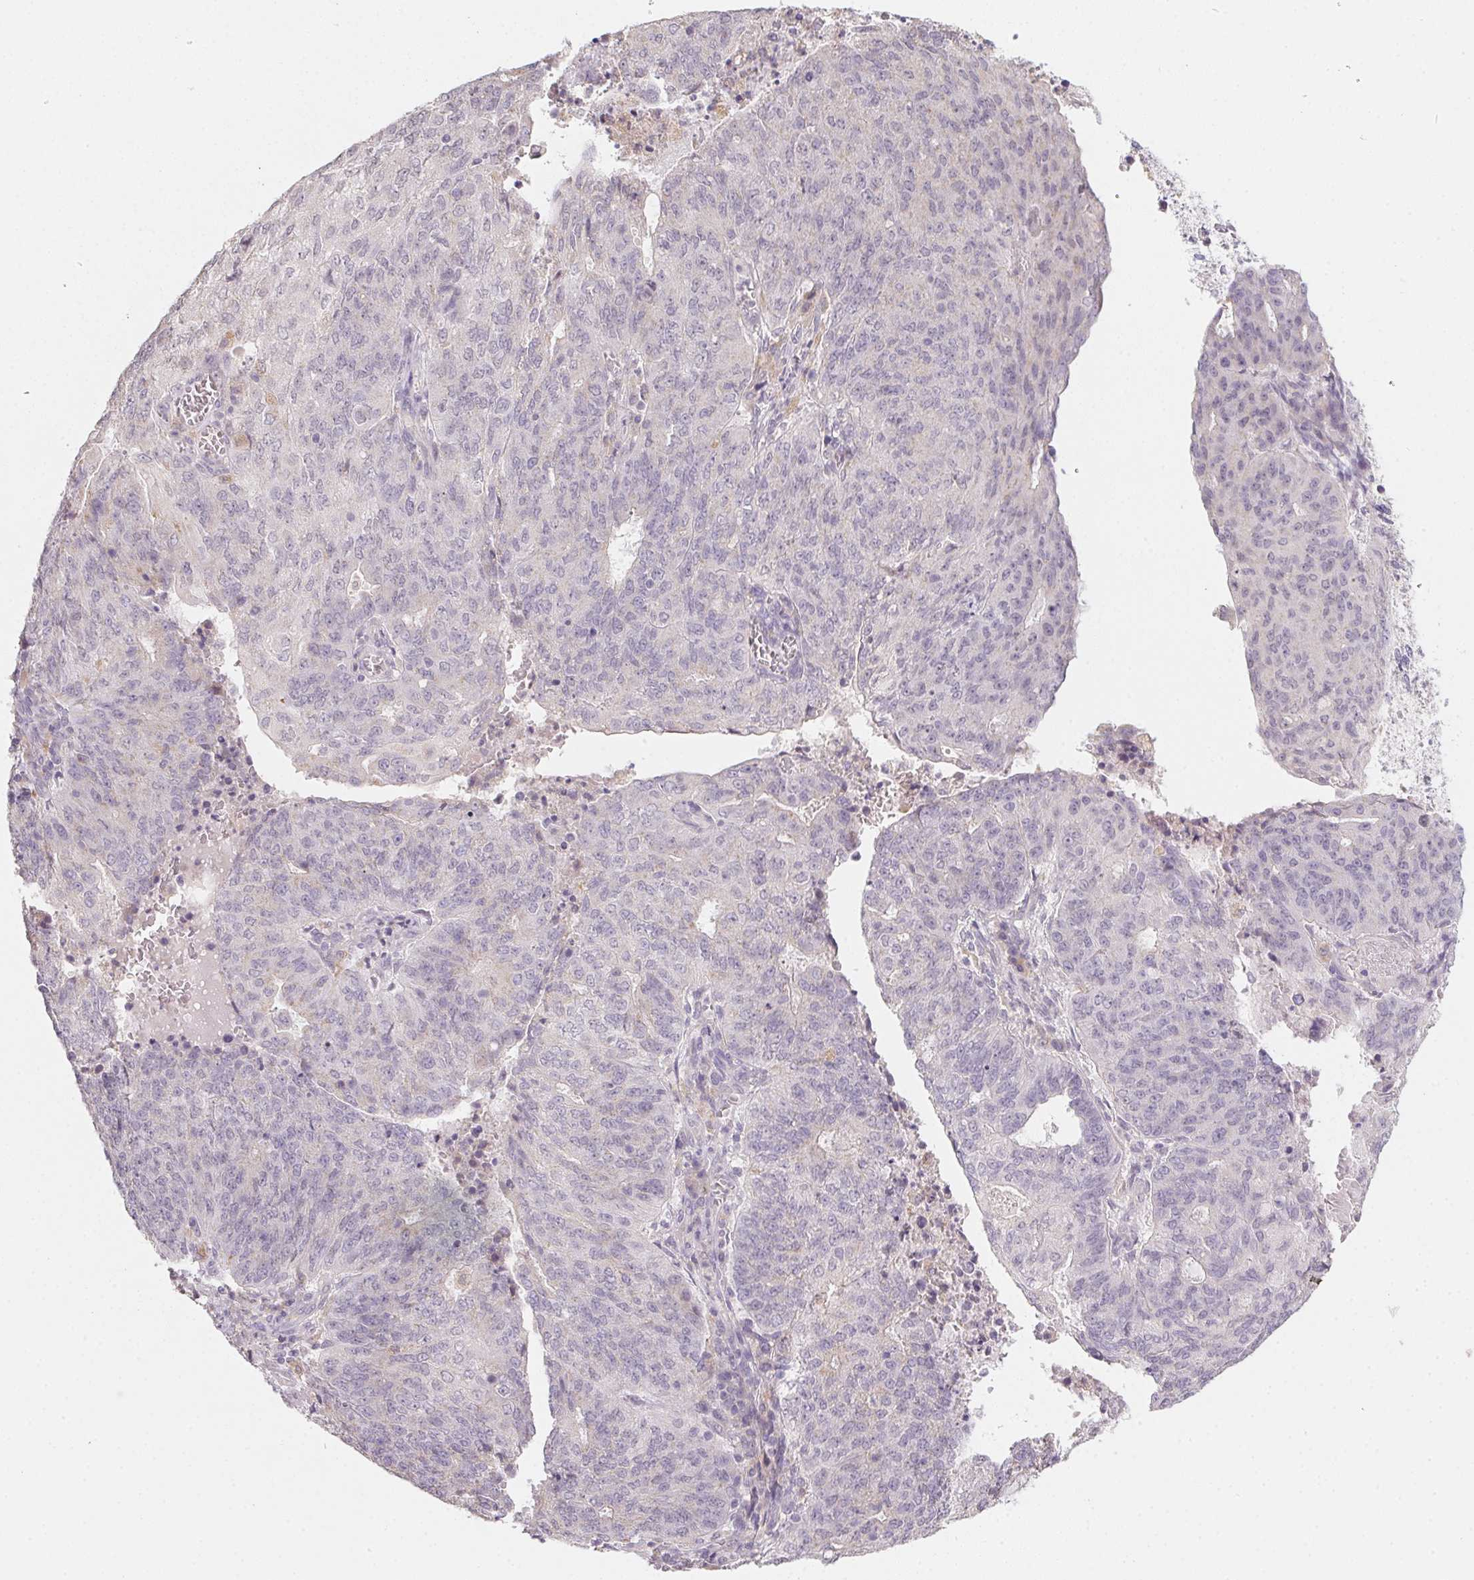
{"staining": {"intensity": "negative", "quantity": "none", "location": "none"}, "tissue": "endometrial cancer", "cell_type": "Tumor cells", "image_type": "cancer", "snomed": [{"axis": "morphology", "description": "Adenocarcinoma, NOS"}, {"axis": "topography", "description": "Endometrium"}], "caption": "Endometrial cancer (adenocarcinoma) was stained to show a protein in brown. There is no significant positivity in tumor cells.", "gene": "SLC6A18", "patient": {"sex": "female", "age": 82}}